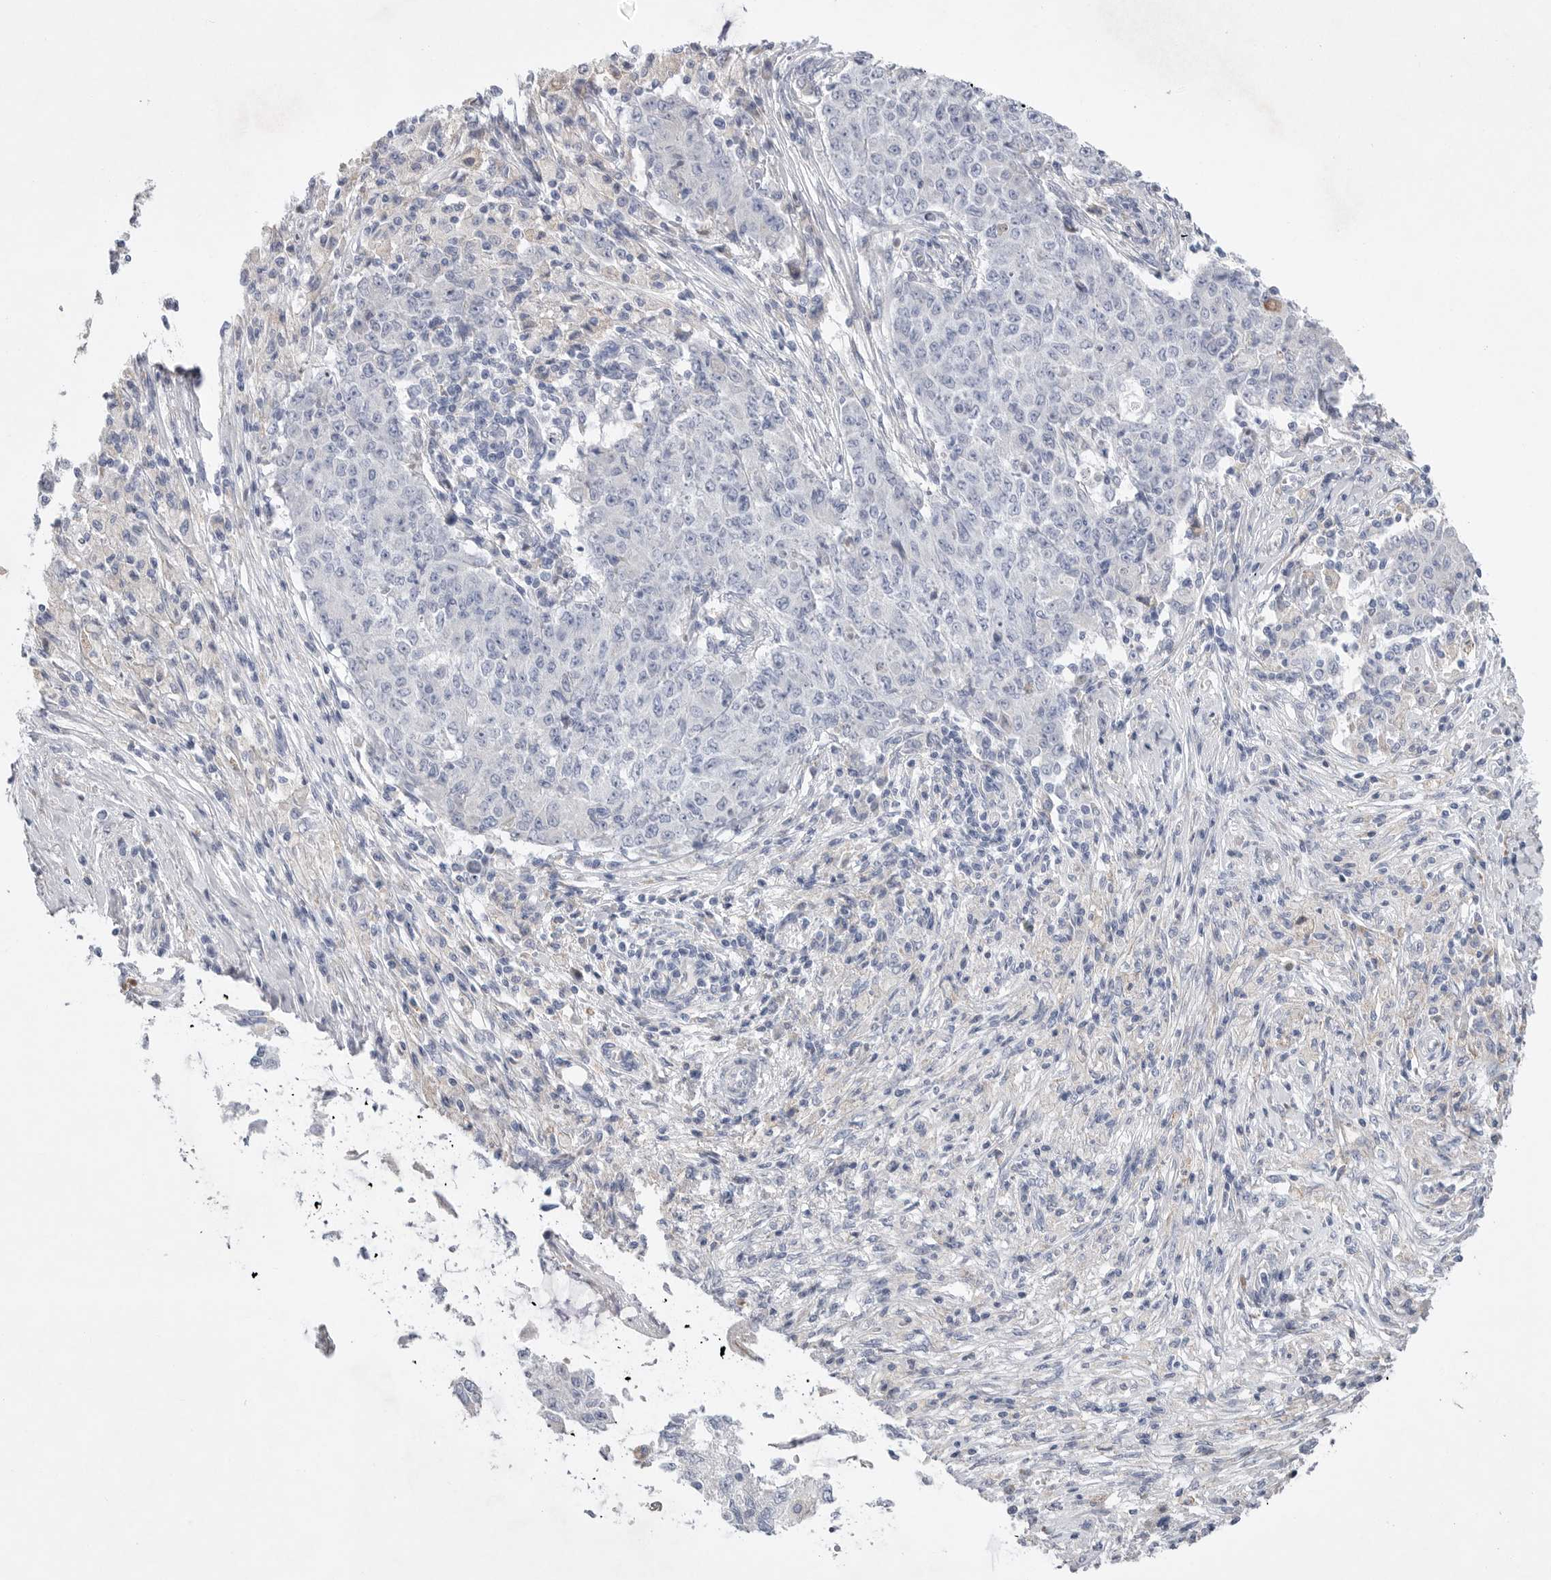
{"staining": {"intensity": "moderate", "quantity": "<25%", "location": "cytoplasmic/membranous"}, "tissue": "ovarian cancer", "cell_type": "Tumor cells", "image_type": "cancer", "snomed": [{"axis": "morphology", "description": "Carcinoma, endometroid"}, {"axis": "topography", "description": "Ovary"}], "caption": "Protein positivity by immunohistochemistry demonstrates moderate cytoplasmic/membranous positivity in about <25% of tumor cells in ovarian endometroid carcinoma.", "gene": "CAMK2B", "patient": {"sex": "female", "age": 51}}